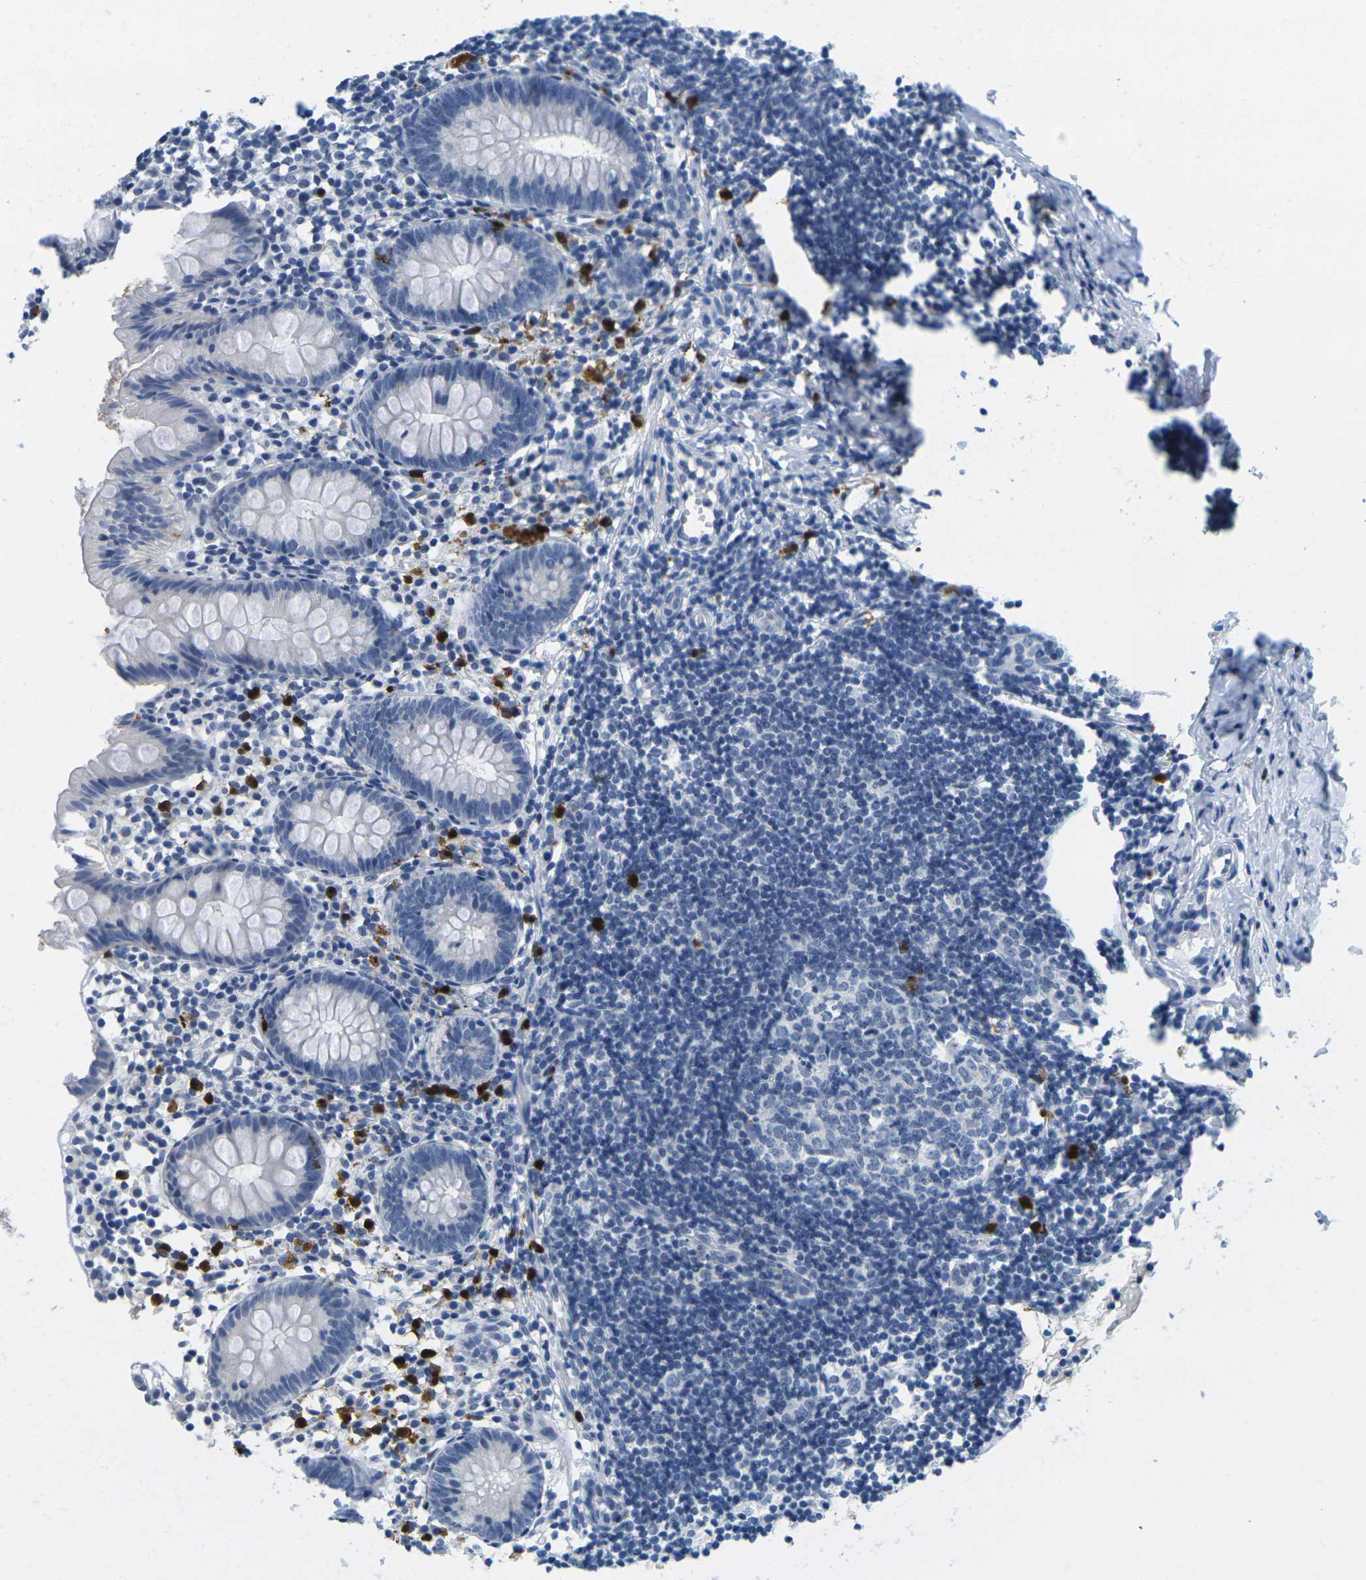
{"staining": {"intensity": "negative", "quantity": "none", "location": "none"}, "tissue": "appendix", "cell_type": "Glandular cells", "image_type": "normal", "snomed": [{"axis": "morphology", "description": "Normal tissue, NOS"}, {"axis": "topography", "description": "Appendix"}], "caption": "Immunohistochemistry micrograph of benign appendix: appendix stained with DAB demonstrates no significant protein expression in glandular cells. (Brightfield microscopy of DAB (3,3'-diaminobenzidine) IHC at high magnification).", "gene": "GPR15", "patient": {"sex": "female", "age": 20}}